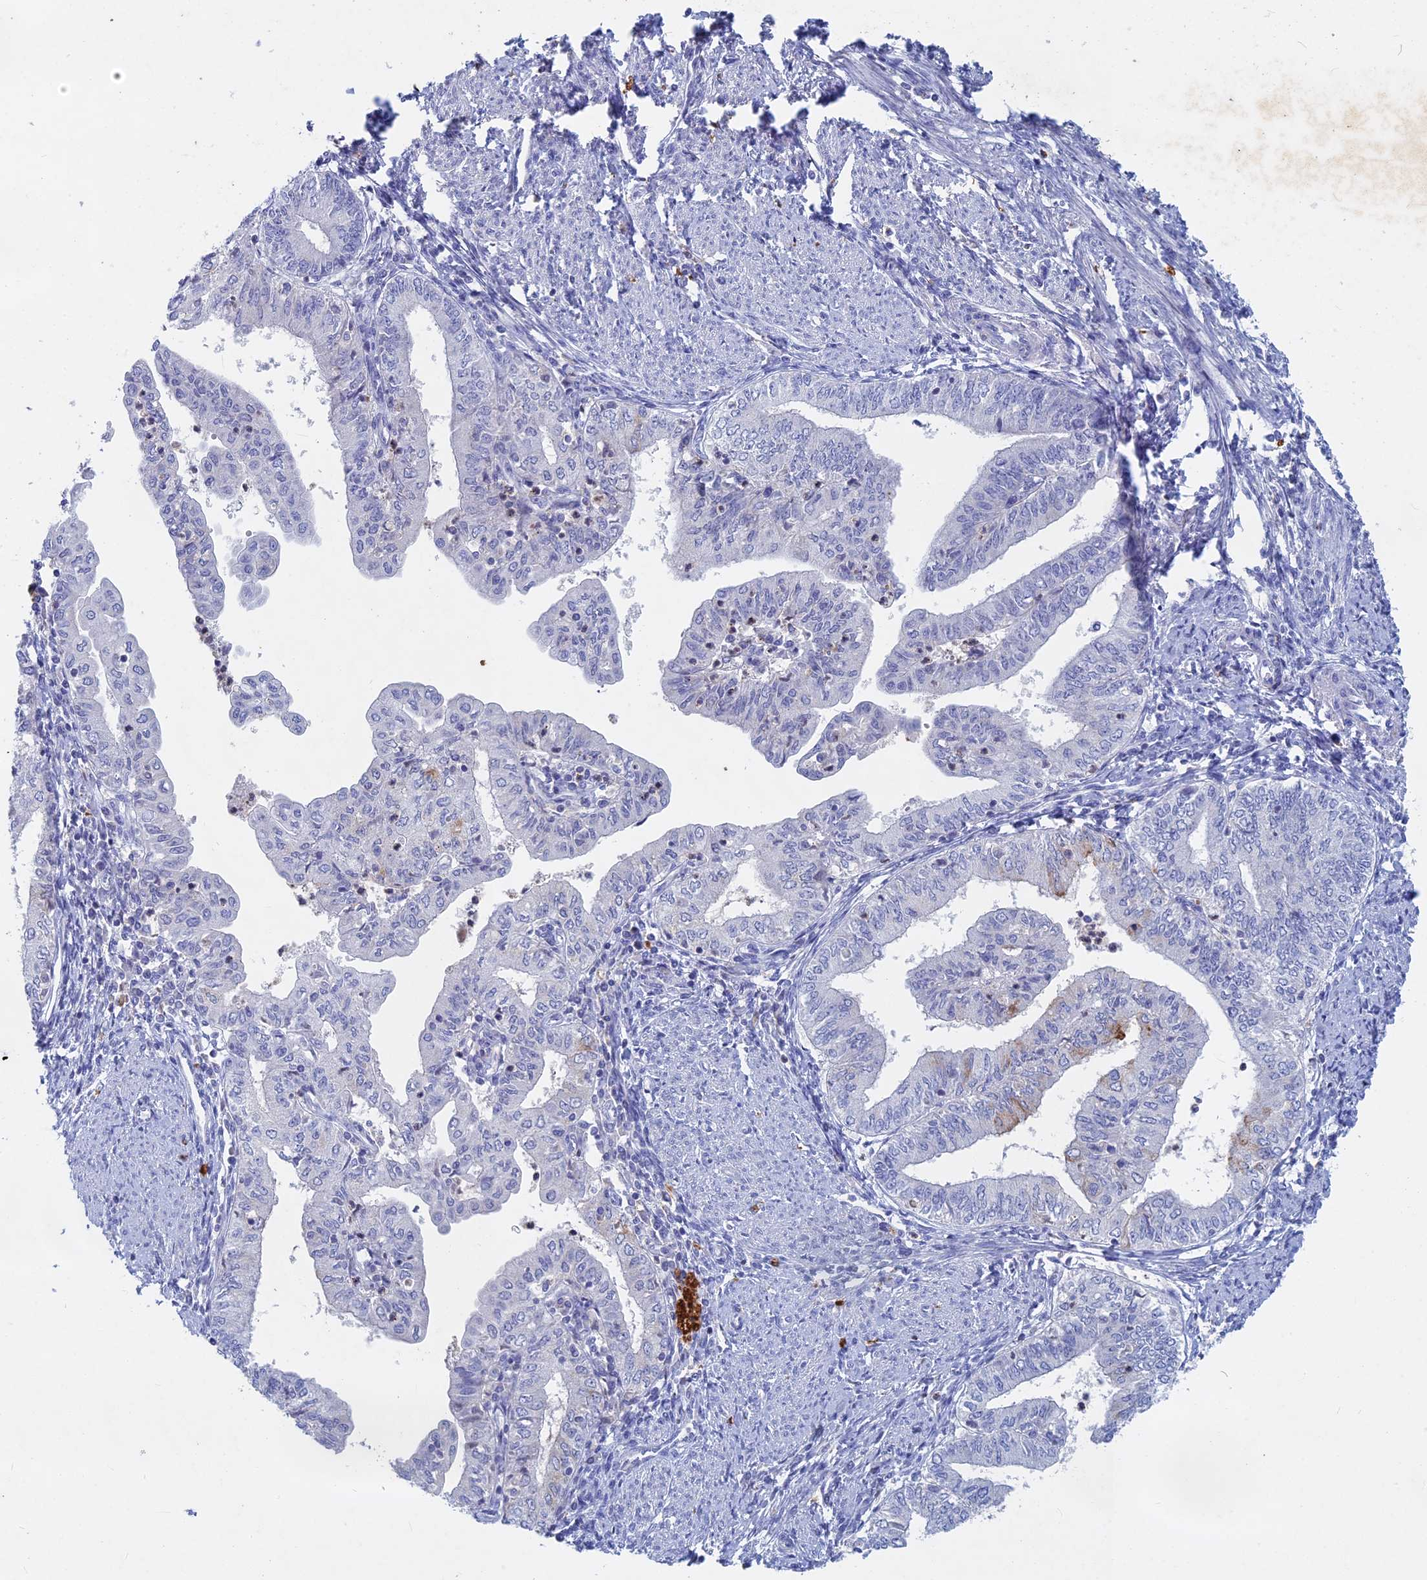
{"staining": {"intensity": "negative", "quantity": "none", "location": "none"}, "tissue": "endometrial cancer", "cell_type": "Tumor cells", "image_type": "cancer", "snomed": [{"axis": "morphology", "description": "Adenocarcinoma, NOS"}, {"axis": "topography", "description": "Endometrium"}], "caption": "Histopathology image shows no significant protein staining in tumor cells of adenocarcinoma (endometrial).", "gene": "ACP7", "patient": {"sex": "female", "age": 66}}